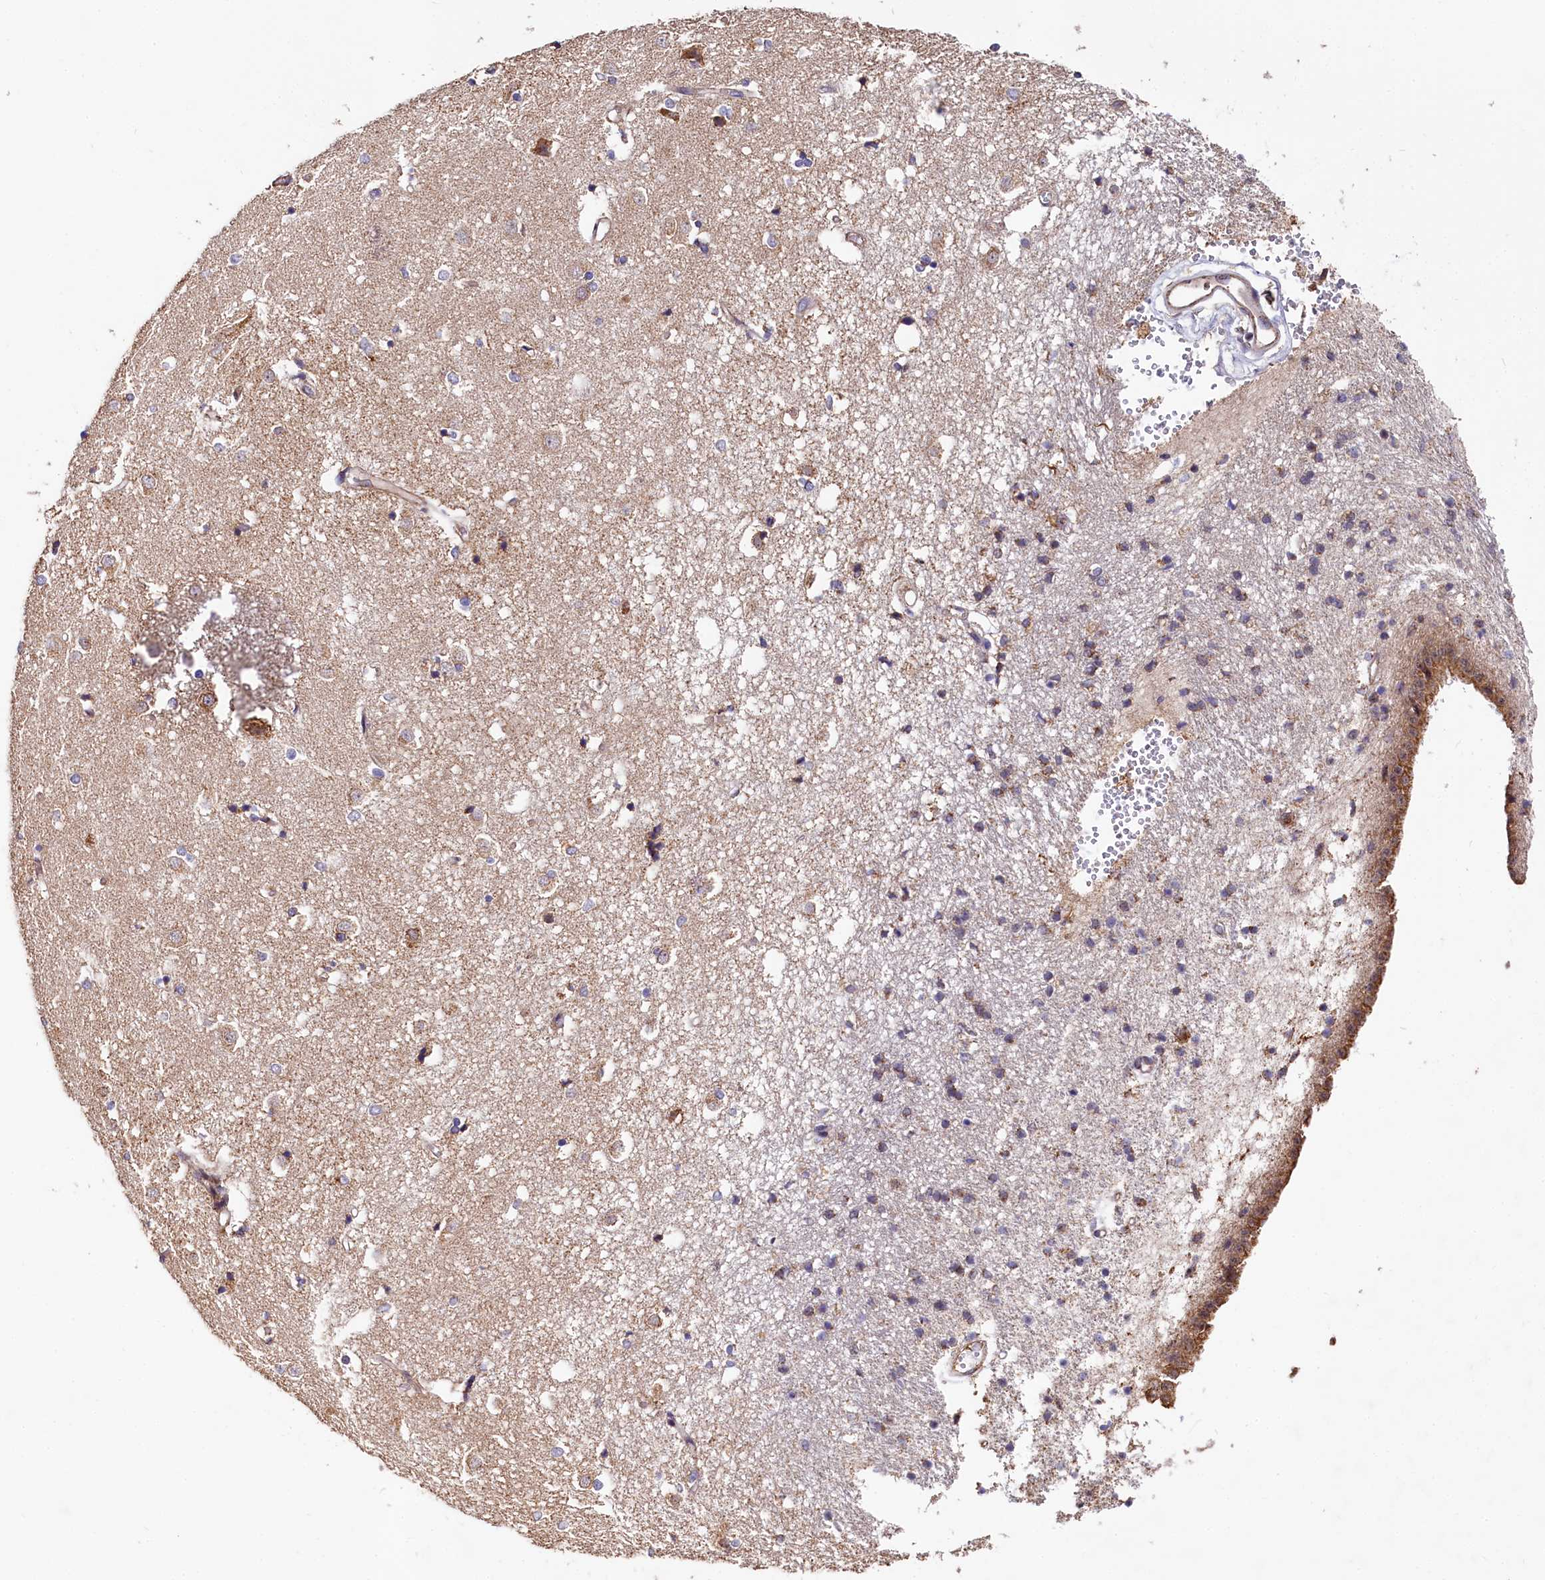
{"staining": {"intensity": "moderate", "quantity": "25%-75%", "location": "cytoplasmic/membranous"}, "tissue": "caudate", "cell_type": "Glial cells", "image_type": "normal", "snomed": [{"axis": "morphology", "description": "Normal tissue, NOS"}, {"axis": "topography", "description": "Lateral ventricle wall"}], "caption": "An image of caudate stained for a protein reveals moderate cytoplasmic/membranous brown staining in glial cells.", "gene": "SPRYD3", "patient": {"sex": "male", "age": 45}}